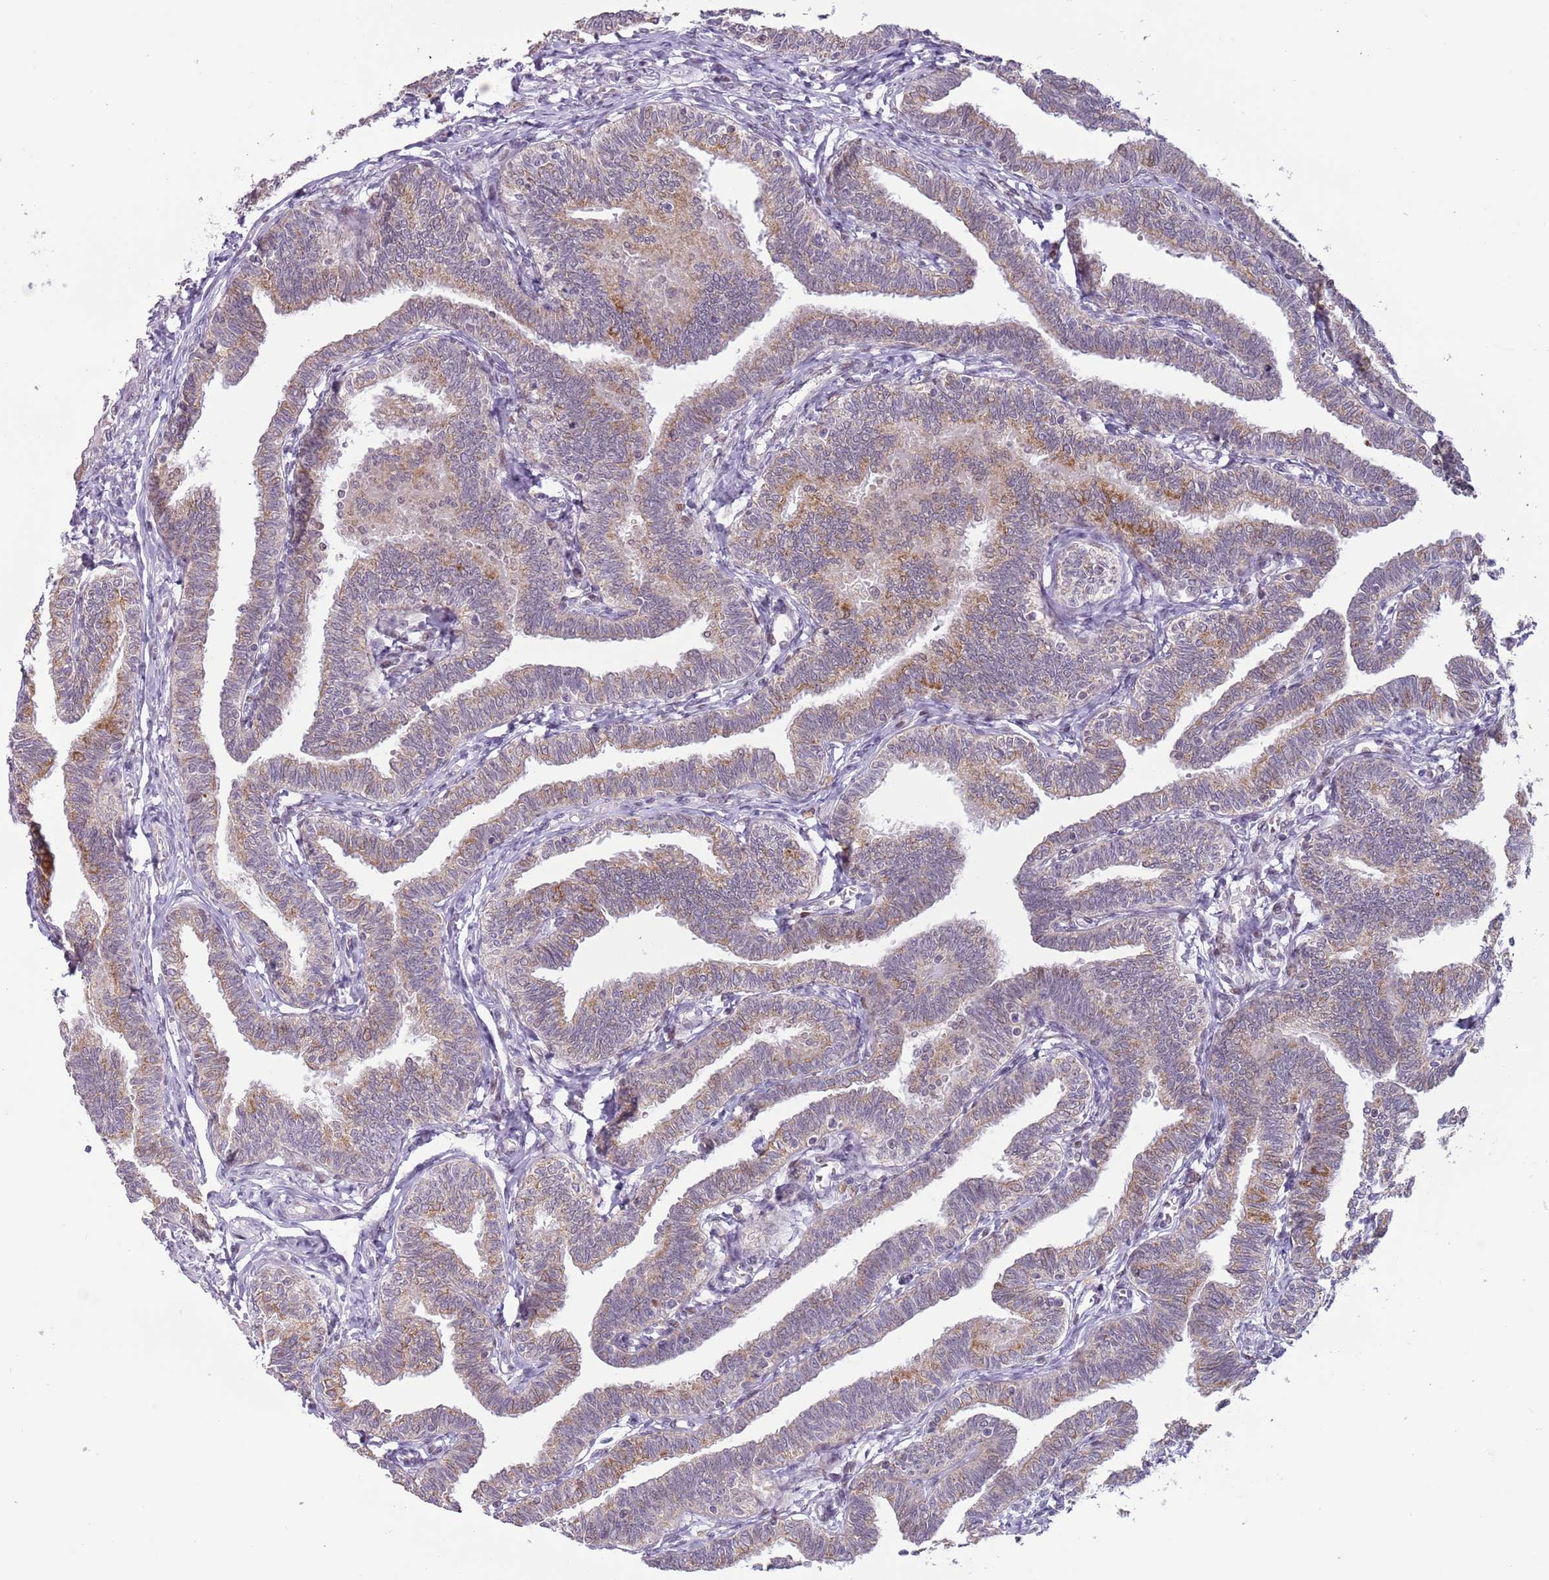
{"staining": {"intensity": "moderate", "quantity": "25%-75%", "location": "cytoplasmic/membranous"}, "tissue": "fallopian tube", "cell_type": "Glandular cells", "image_type": "normal", "snomed": [{"axis": "morphology", "description": "Normal tissue, NOS"}, {"axis": "topography", "description": "Fallopian tube"}, {"axis": "topography", "description": "Ovary"}], "caption": "The image displays staining of normal fallopian tube, revealing moderate cytoplasmic/membranous protein positivity (brown color) within glandular cells. Using DAB (3,3'-diaminobenzidine) (brown) and hematoxylin (blue) stains, captured at high magnification using brightfield microscopy.", "gene": "MLLT11", "patient": {"sex": "female", "age": 23}}